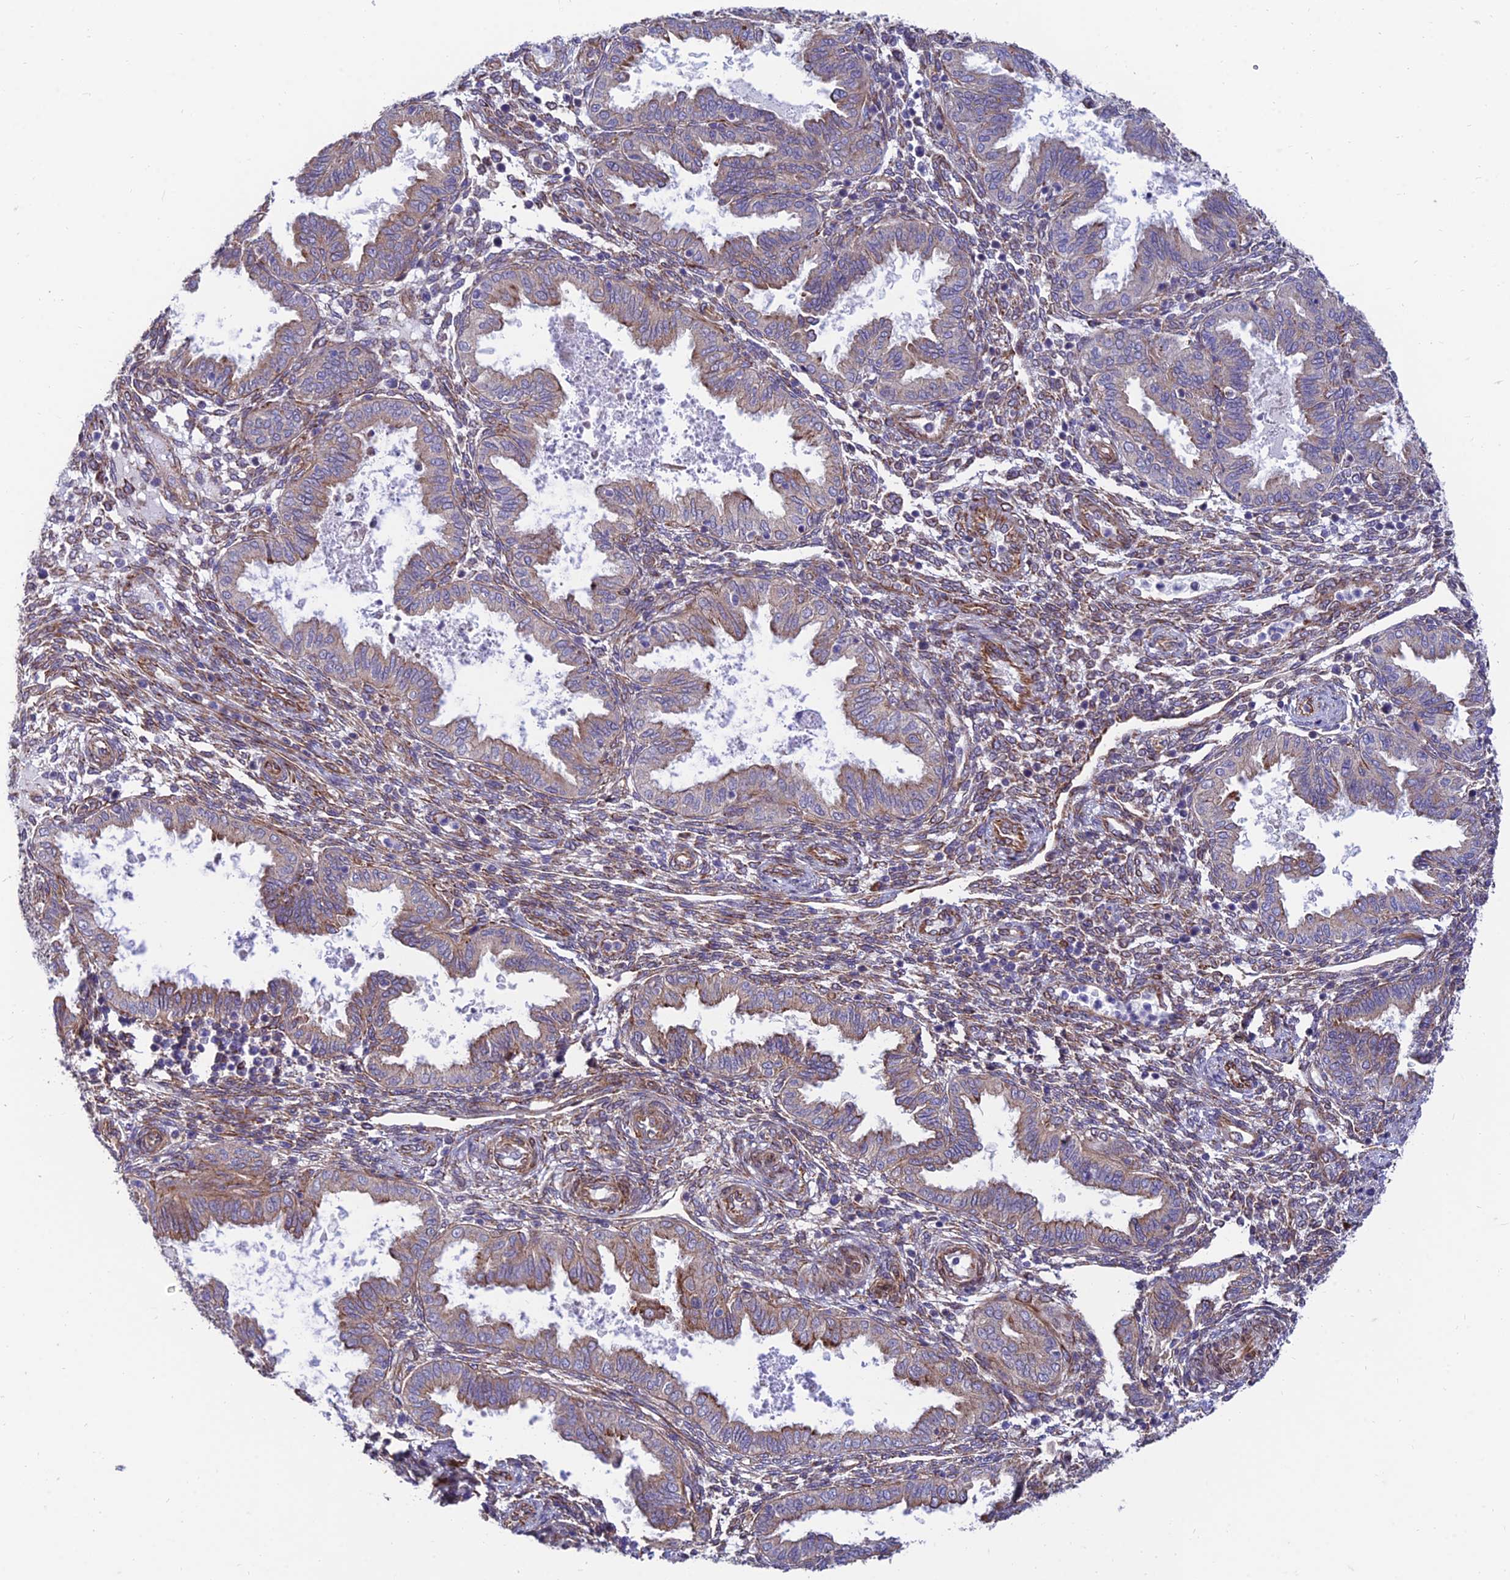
{"staining": {"intensity": "weak", "quantity": "25%-75%", "location": "cytoplasmic/membranous"}, "tissue": "endometrium", "cell_type": "Cells in endometrial stroma", "image_type": "normal", "snomed": [{"axis": "morphology", "description": "Normal tissue, NOS"}, {"axis": "topography", "description": "Endometrium"}], "caption": "Immunohistochemistry (IHC) staining of unremarkable endometrium, which reveals low levels of weak cytoplasmic/membranous staining in about 25%-75% of cells in endometrial stroma indicating weak cytoplasmic/membranous protein expression. The staining was performed using DAB (brown) for protein detection and nuclei were counterstained in hematoxylin (blue).", "gene": "EXOC3L4", "patient": {"sex": "female", "age": 33}}